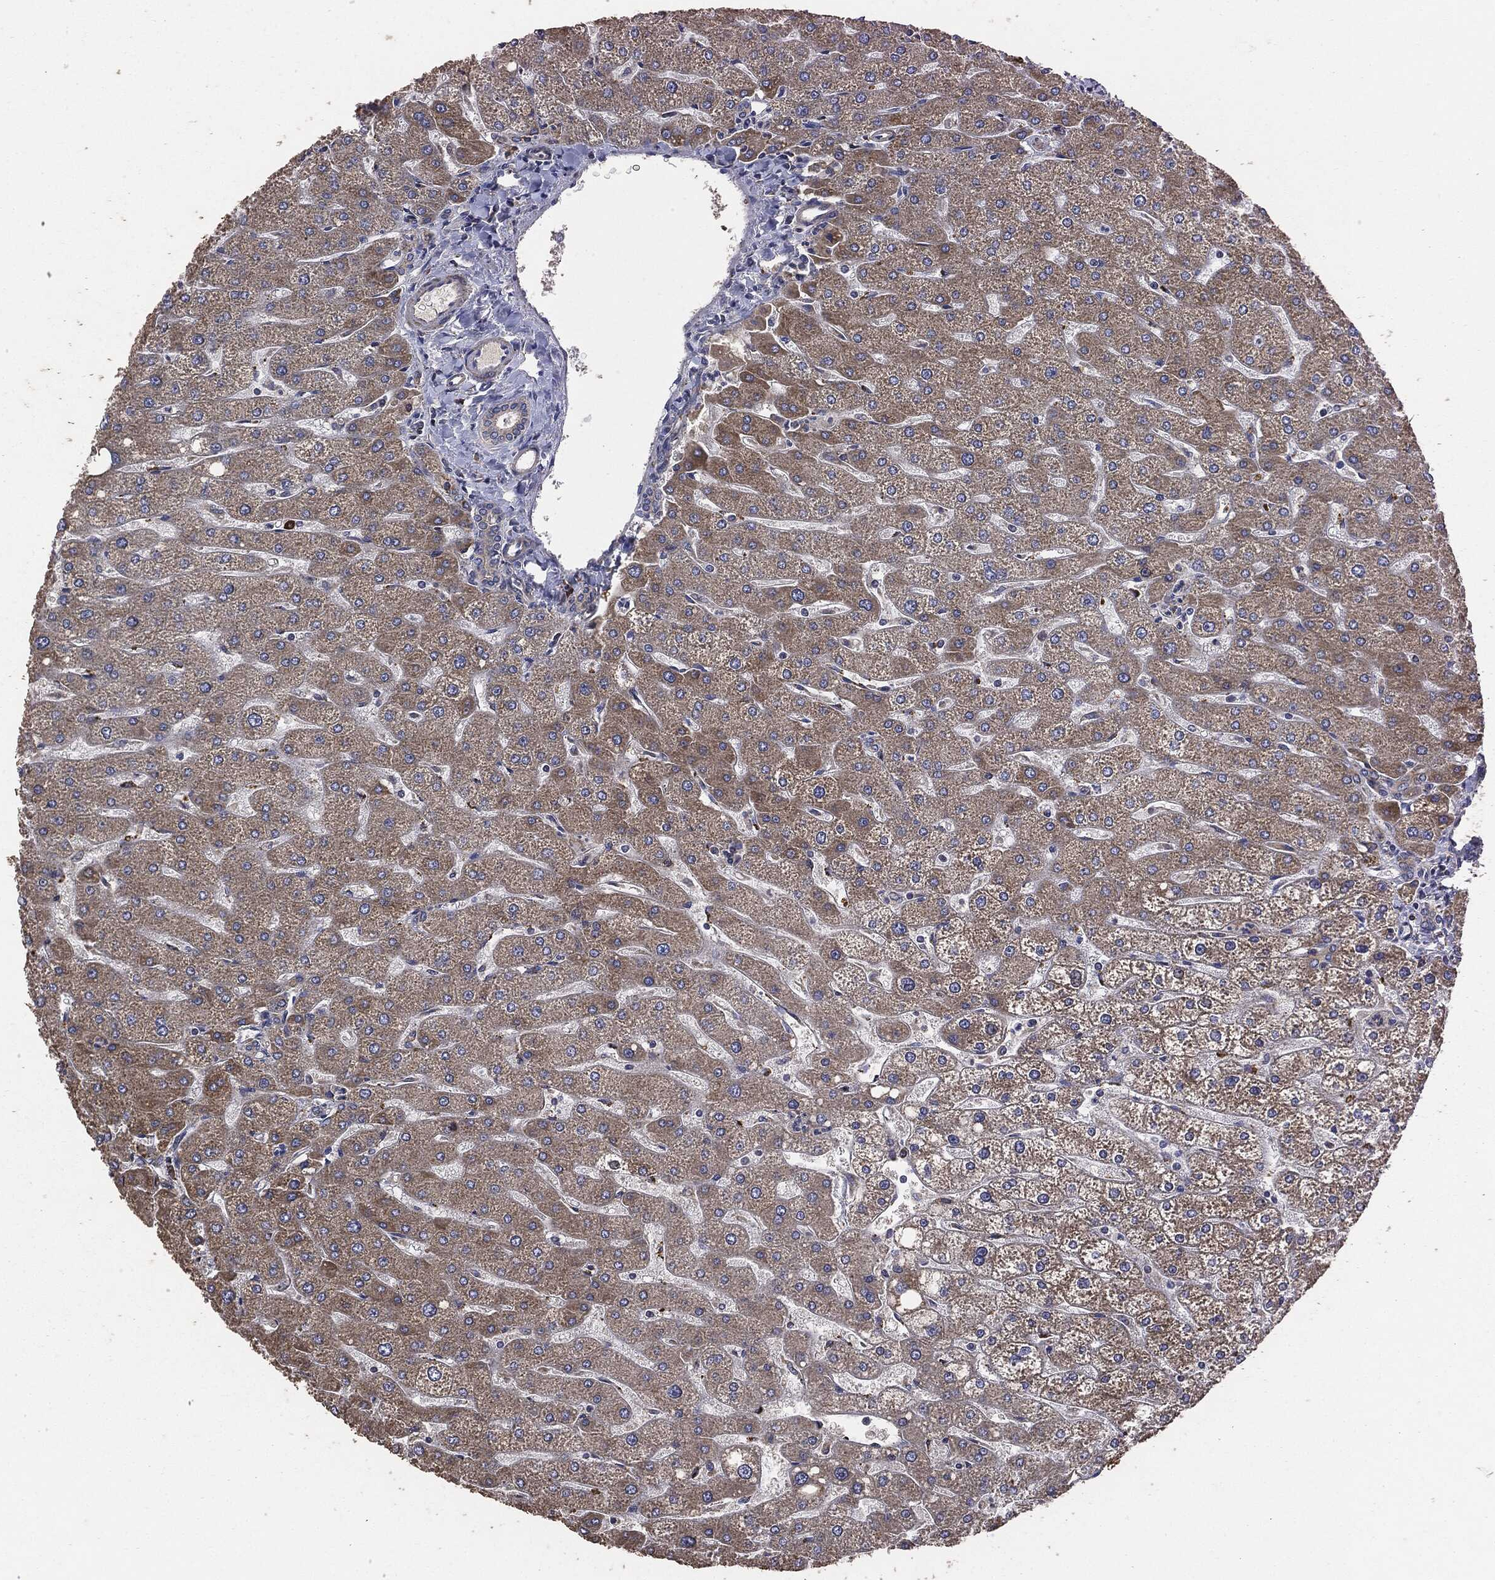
{"staining": {"intensity": "moderate", "quantity": "<25%", "location": "cytoplasmic/membranous"}, "tissue": "liver", "cell_type": "Cholangiocytes", "image_type": "normal", "snomed": [{"axis": "morphology", "description": "Normal tissue, NOS"}, {"axis": "topography", "description": "Liver"}], "caption": "Immunohistochemical staining of unremarkable human liver demonstrates <25% levels of moderate cytoplasmic/membranous protein expression in about <25% of cholangiocytes. Immunohistochemistry (ihc) stains the protein in brown and the nuclei are stained blue.", "gene": "STK3", "patient": {"sex": "male", "age": 67}}